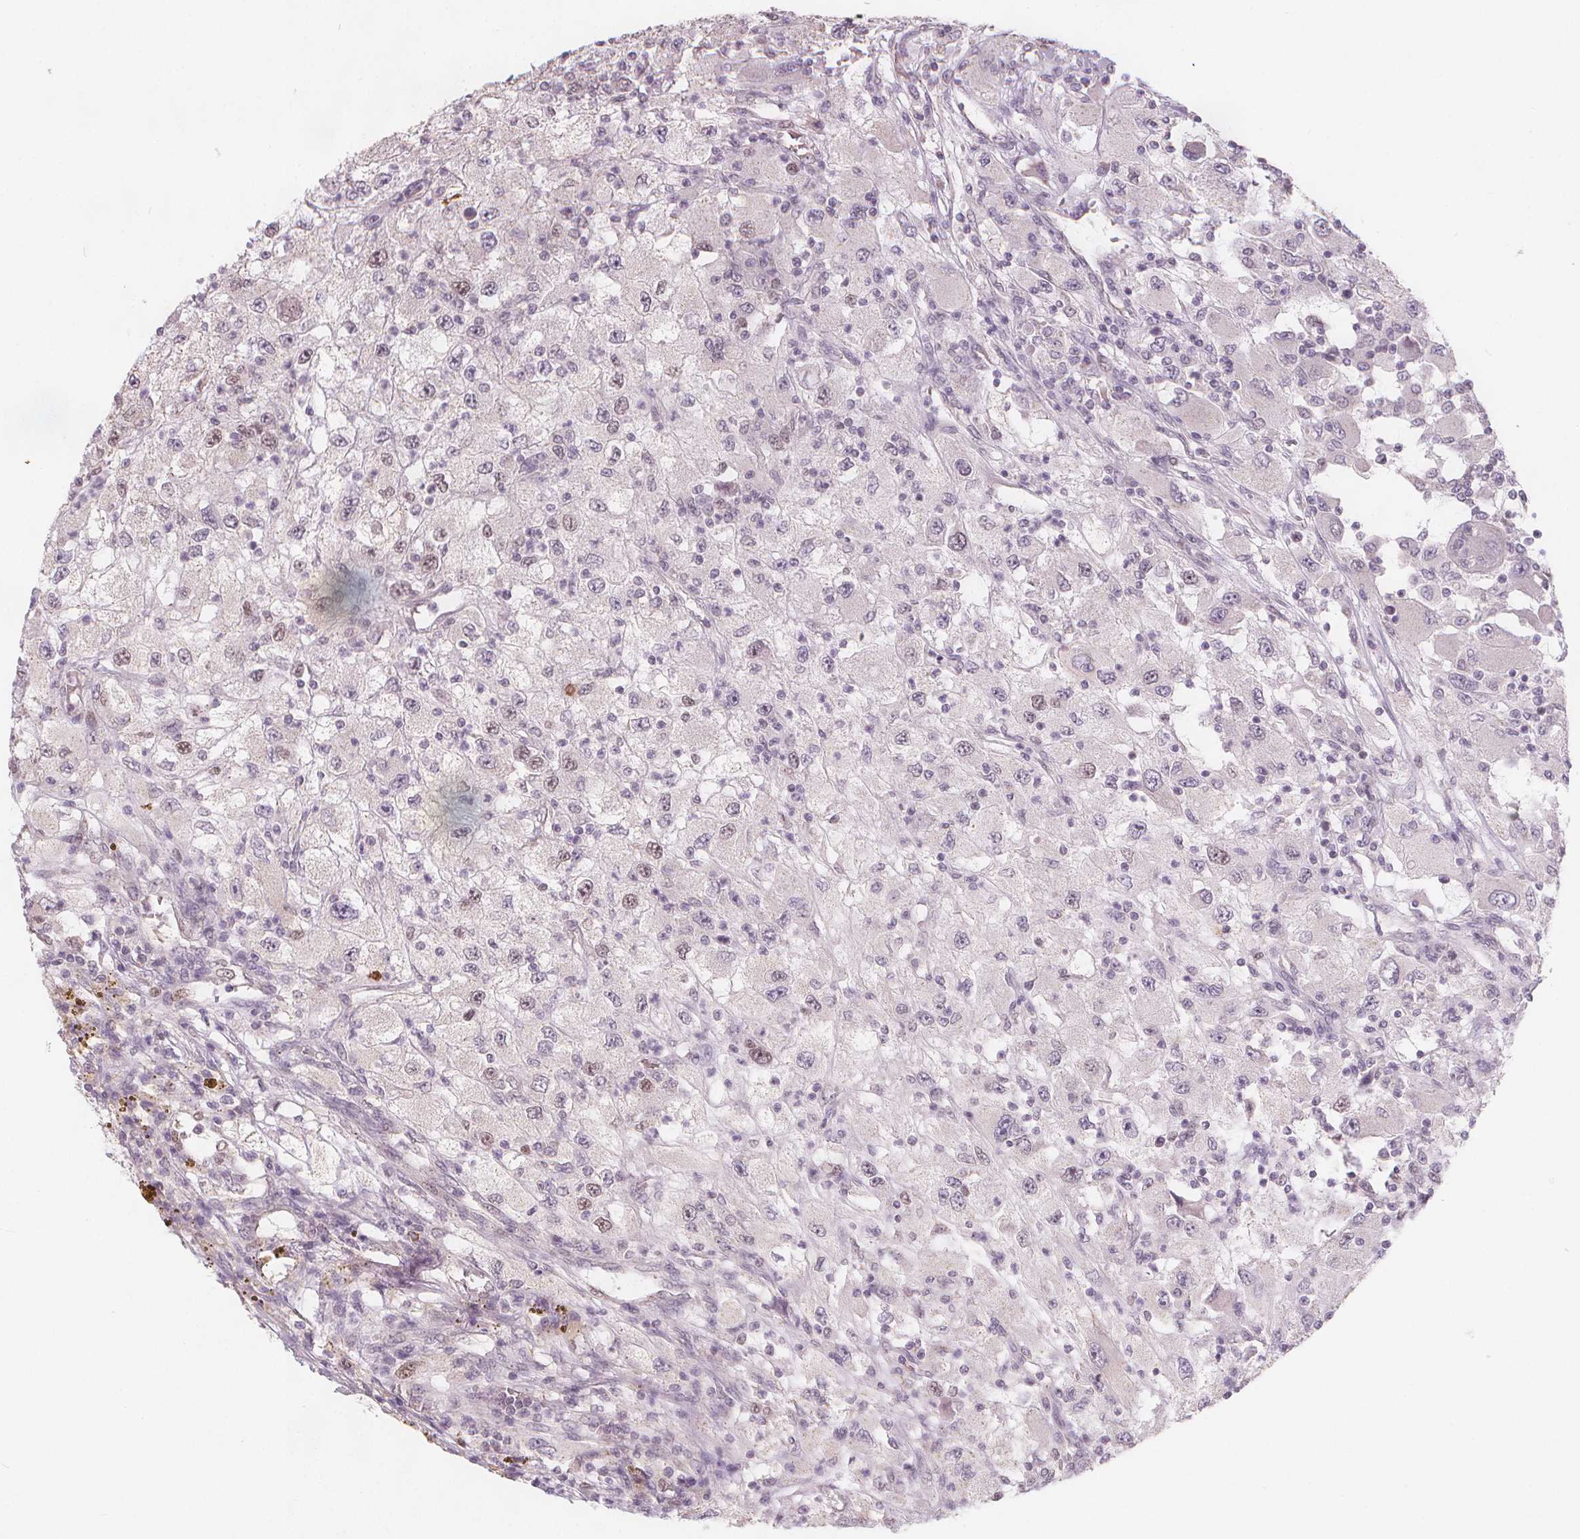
{"staining": {"intensity": "weak", "quantity": "<25%", "location": "nuclear"}, "tissue": "renal cancer", "cell_type": "Tumor cells", "image_type": "cancer", "snomed": [{"axis": "morphology", "description": "Adenocarcinoma, NOS"}, {"axis": "topography", "description": "Kidney"}], "caption": "Renal cancer was stained to show a protein in brown. There is no significant positivity in tumor cells.", "gene": "TIPIN", "patient": {"sex": "female", "age": 67}}